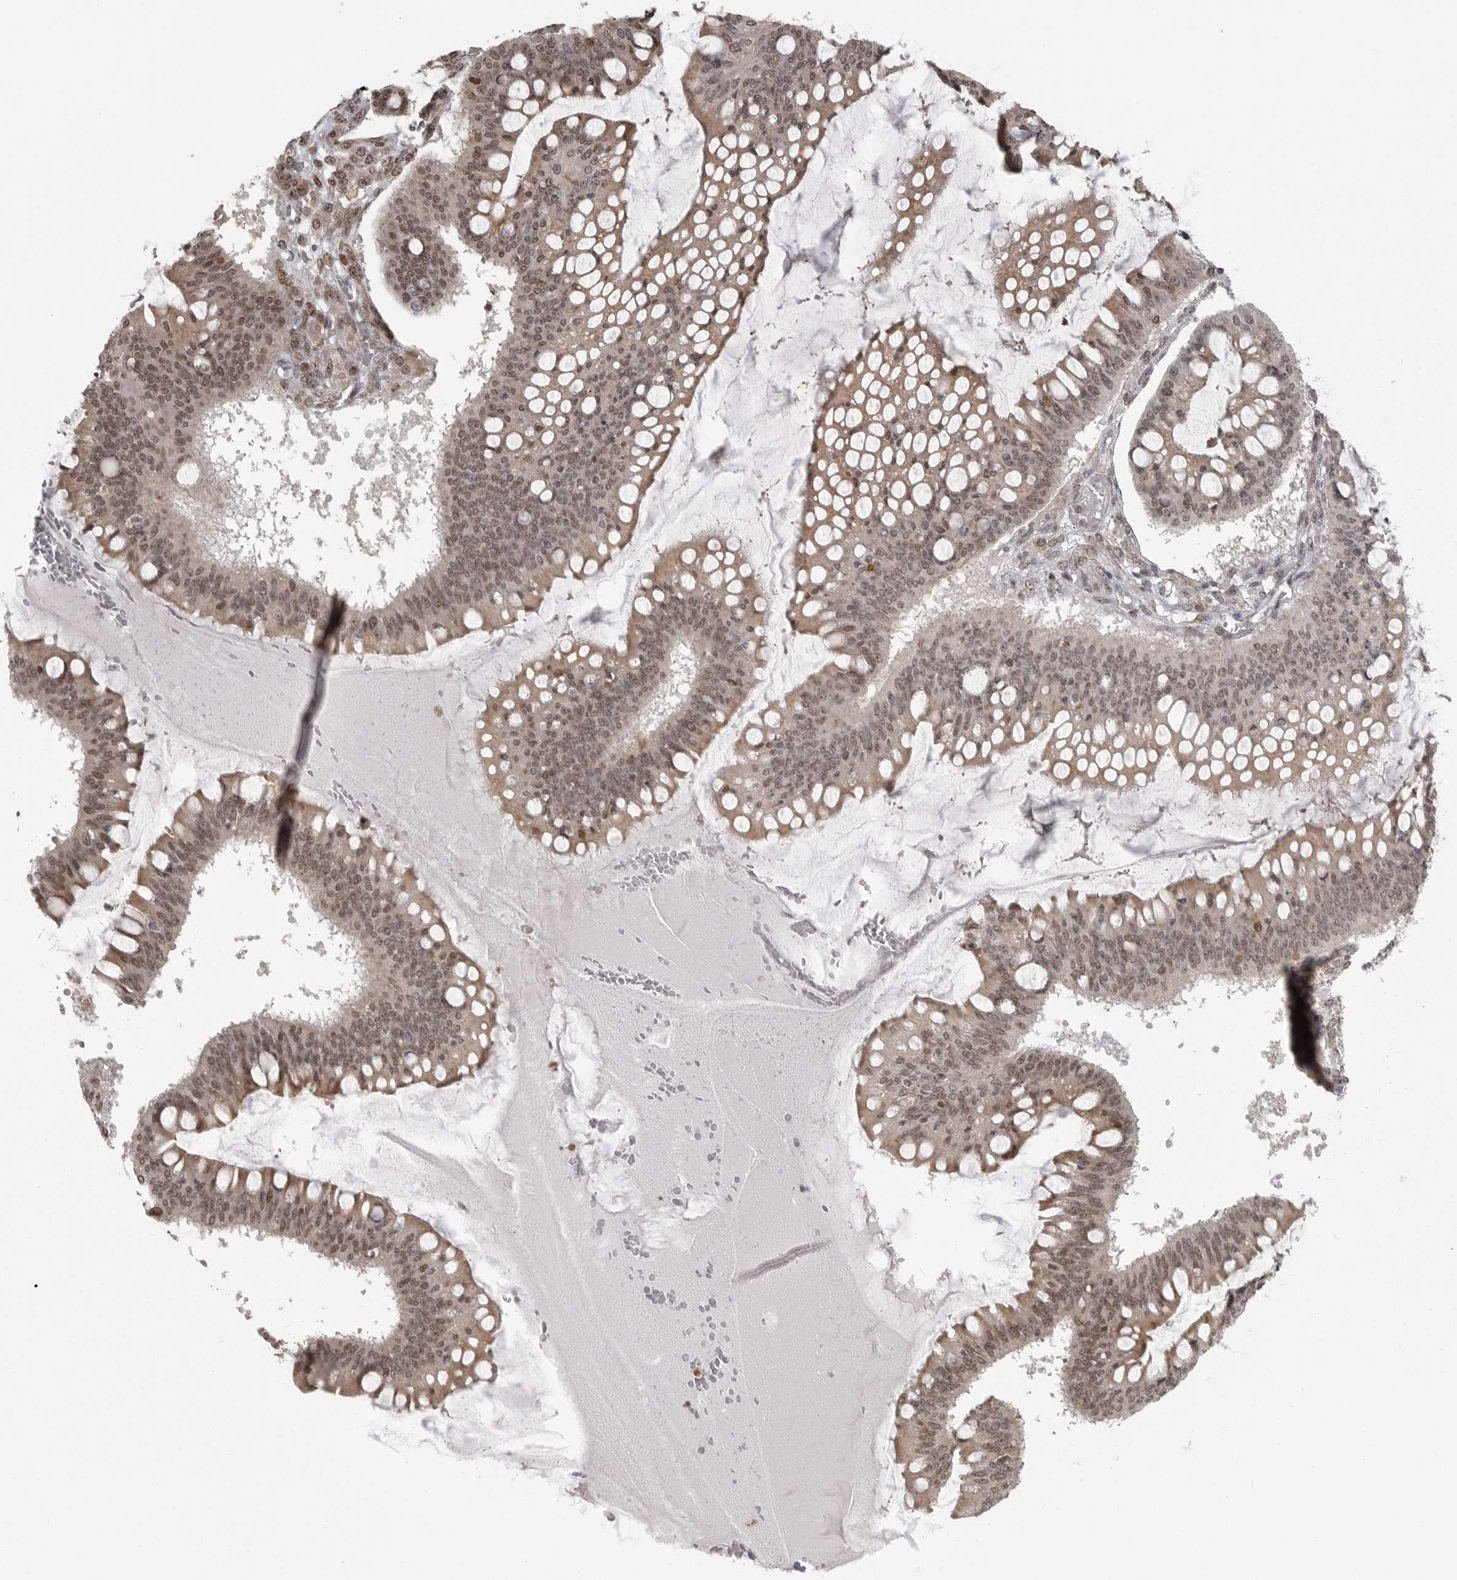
{"staining": {"intensity": "moderate", "quantity": ">75%", "location": "cytoplasmic/membranous,nuclear"}, "tissue": "ovarian cancer", "cell_type": "Tumor cells", "image_type": "cancer", "snomed": [{"axis": "morphology", "description": "Cystadenocarcinoma, mucinous, NOS"}, {"axis": "topography", "description": "Ovary"}], "caption": "Ovarian cancer was stained to show a protein in brown. There is medium levels of moderate cytoplasmic/membranous and nuclear expression in approximately >75% of tumor cells.", "gene": "ISG20L2", "patient": {"sex": "female", "age": 73}}